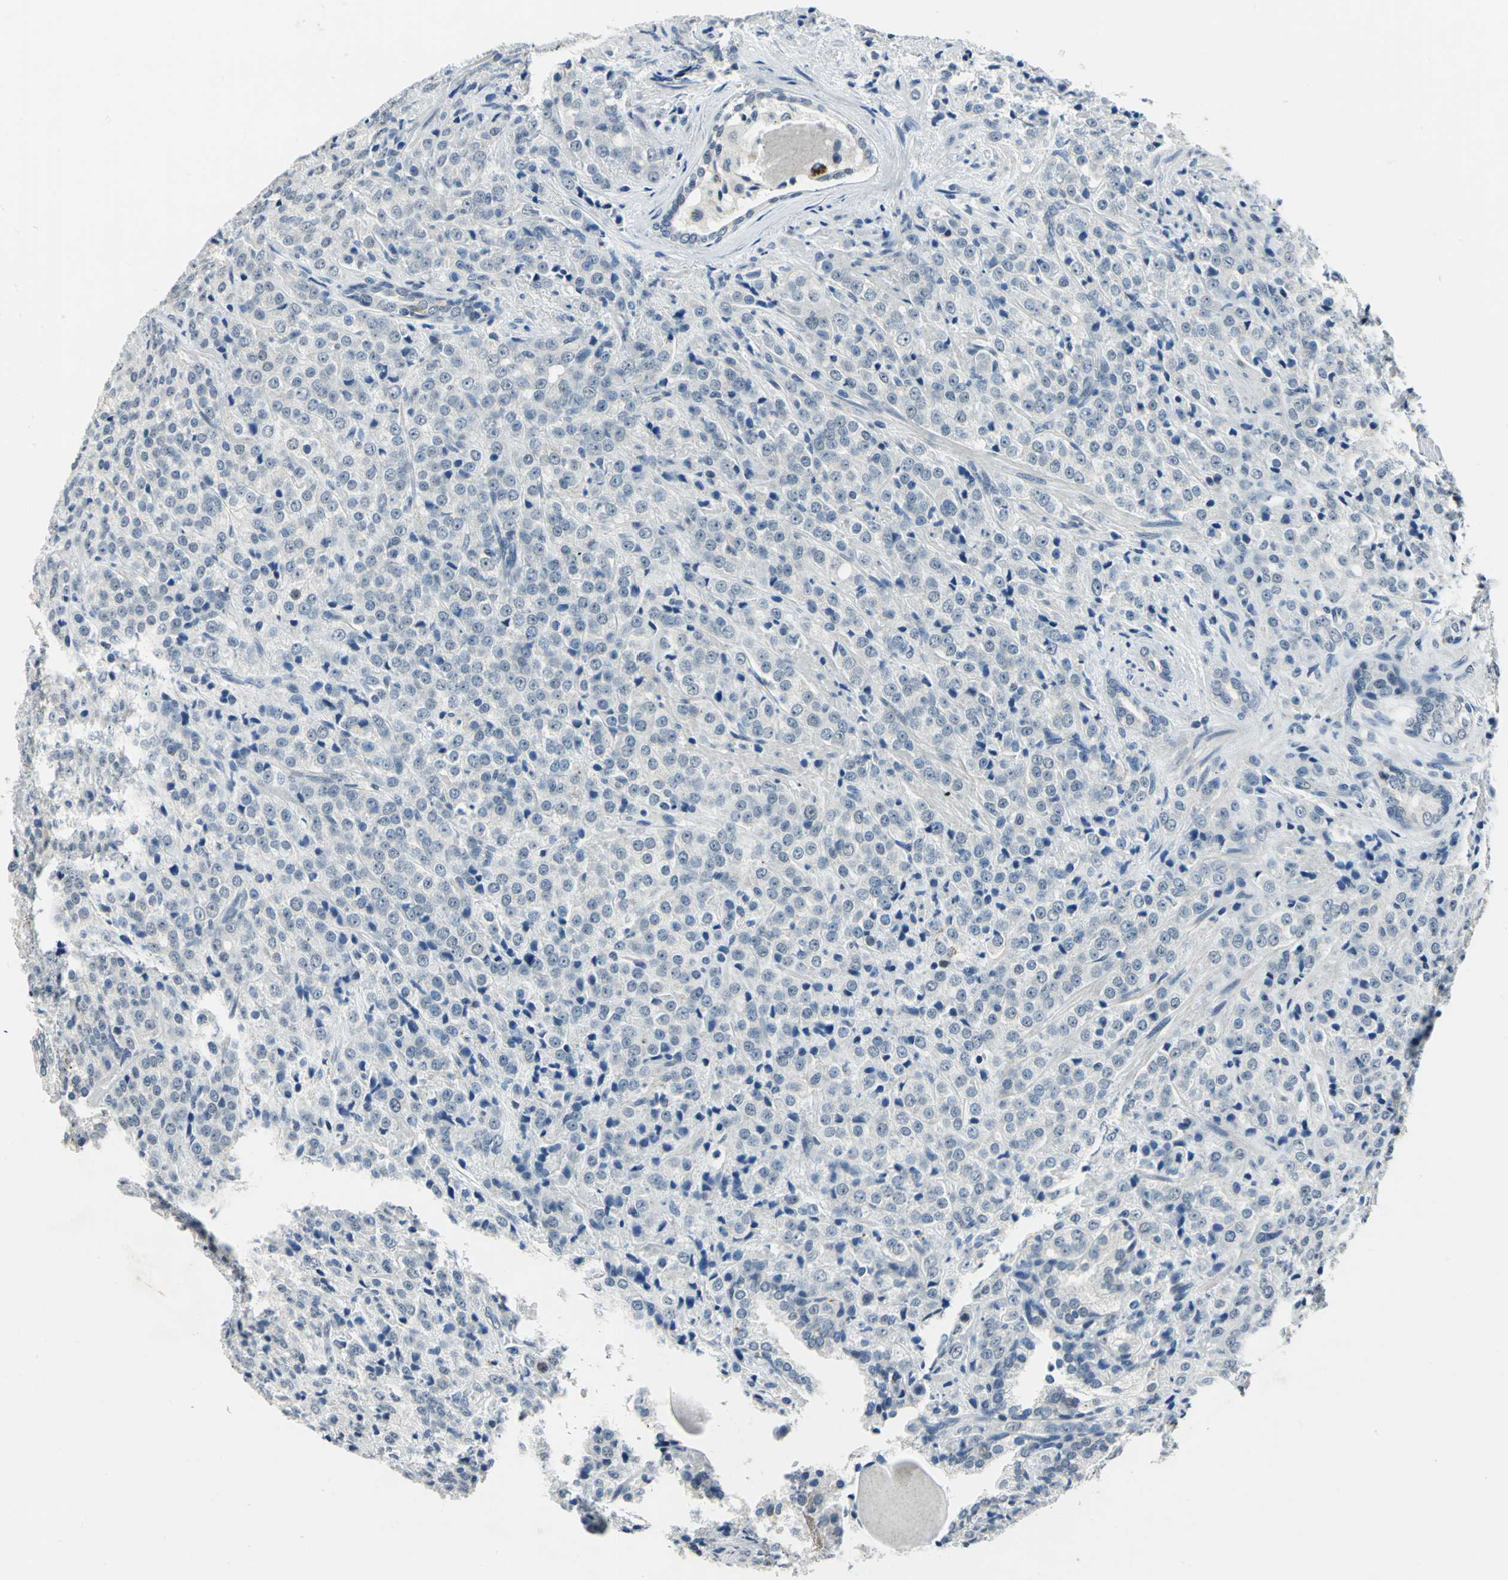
{"staining": {"intensity": "negative", "quantity": "none", "location": "none"}, "tissue": "prostate cancer", "cell_type": "Tumor cells", "image_type": "cancer", "snomed": [{"axis": "morphology", "description": "Adenocarcinoma, Medium grade"}, {"axis": "topography", "description": "Prostate"}], "caption": "Immunohistochemical staining of human prostate cancer (adenocarcinoma (medium-grade)) demonstrates no significant expression in tumor cells.", "gene": "RAD17", "patient": {"sex": "male", "age": 70}}